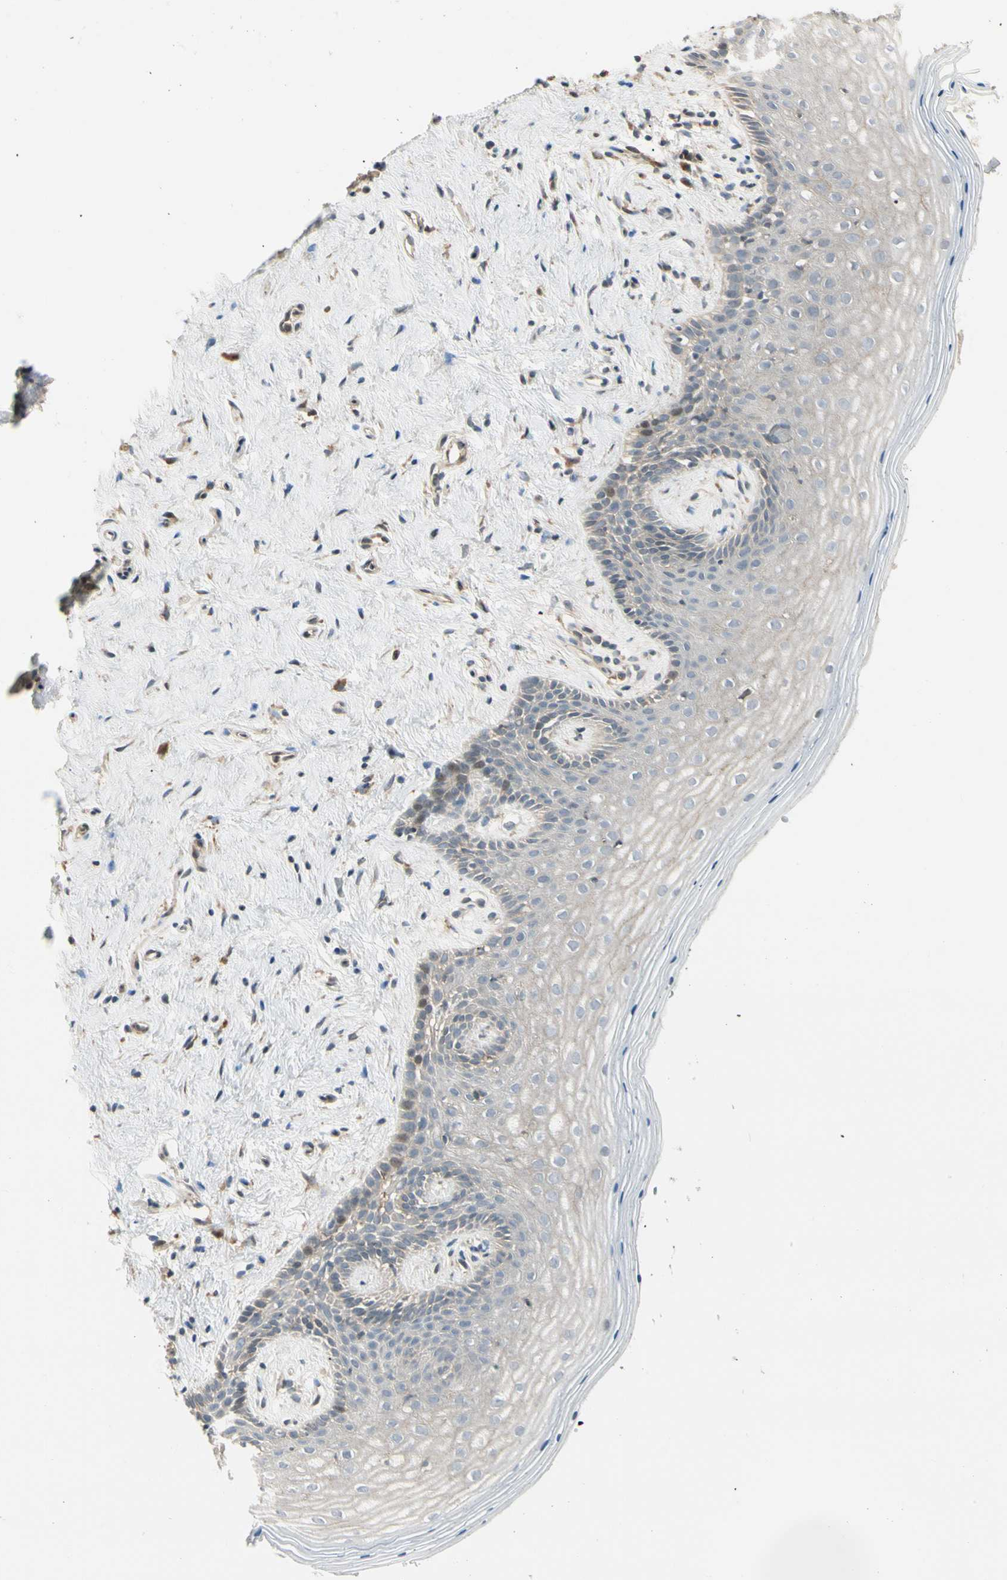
{"staining": {"intensity": "negative", "quantity": "none", "location": "none"}, "tissue": "vagina", "cell_type": "Squamous epithelial cells", "image_type": "normal", "snomed": [{"axis": "morphology", "description": "Normal tissue, NOS"}, {"axis": "topography", "description": "Vagina"}], "caption": "Immunohistochemistry of benign vagina exhibits no expression in squamous epithelial cells.", "gene": "FNDC3B", "patient": {"sex": "female", "age": 44}}